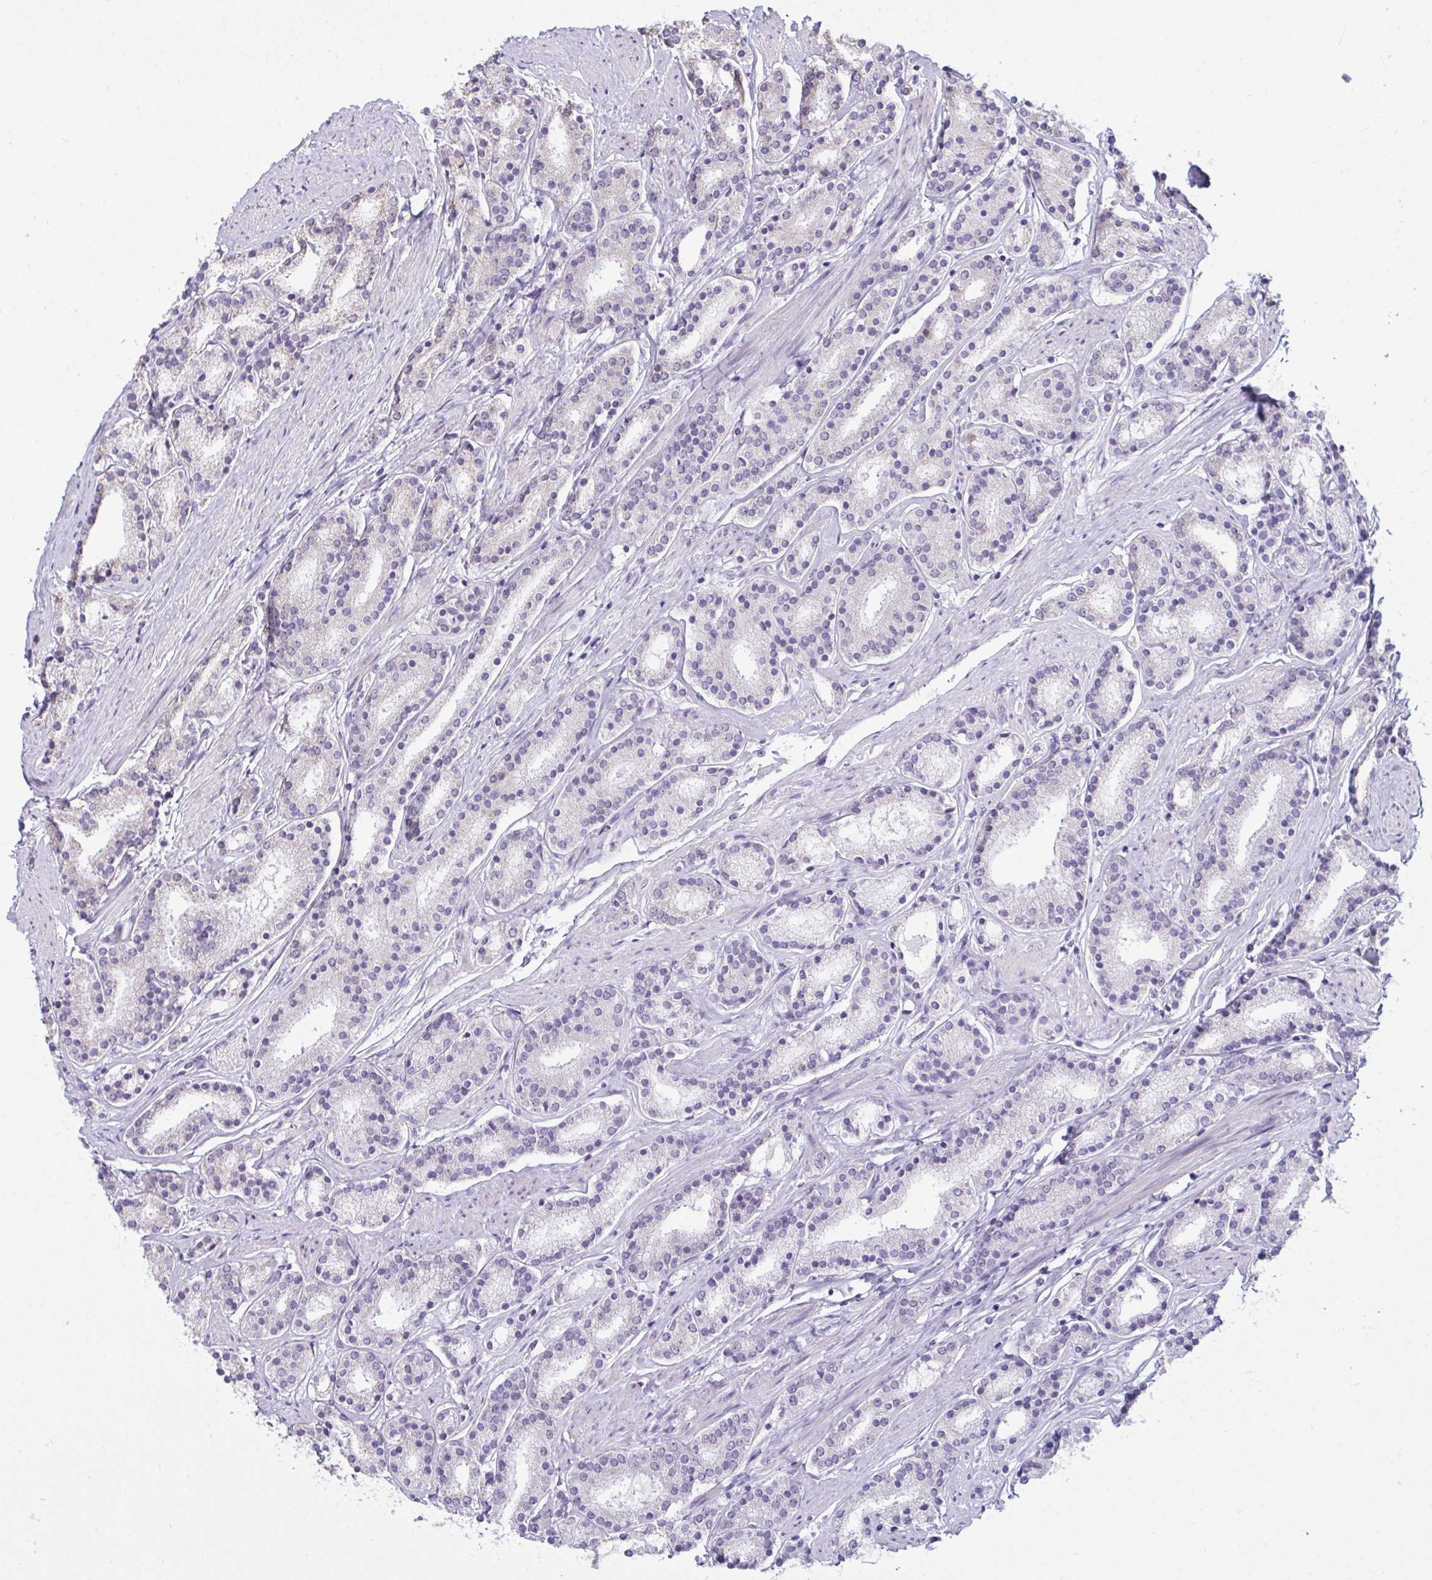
{"staining": {"intensity": "negative", "quantity": "none", "location": "none"}, "tissue": "prostate cancer", "cell_type": "Tumor cells", "image_type": "cancer", "snomed": [{"axis": "morphology", "description": "Adenocarcinoma, High grade"}, {"axis": "topography", "description": "Prostate"}], "caption": "Prostate cancer was stained to show a protein in brown. There is no significant positivity in tumor cells.", "gene": "NPPA", "patient": {"sex": "male", "age": 63}}